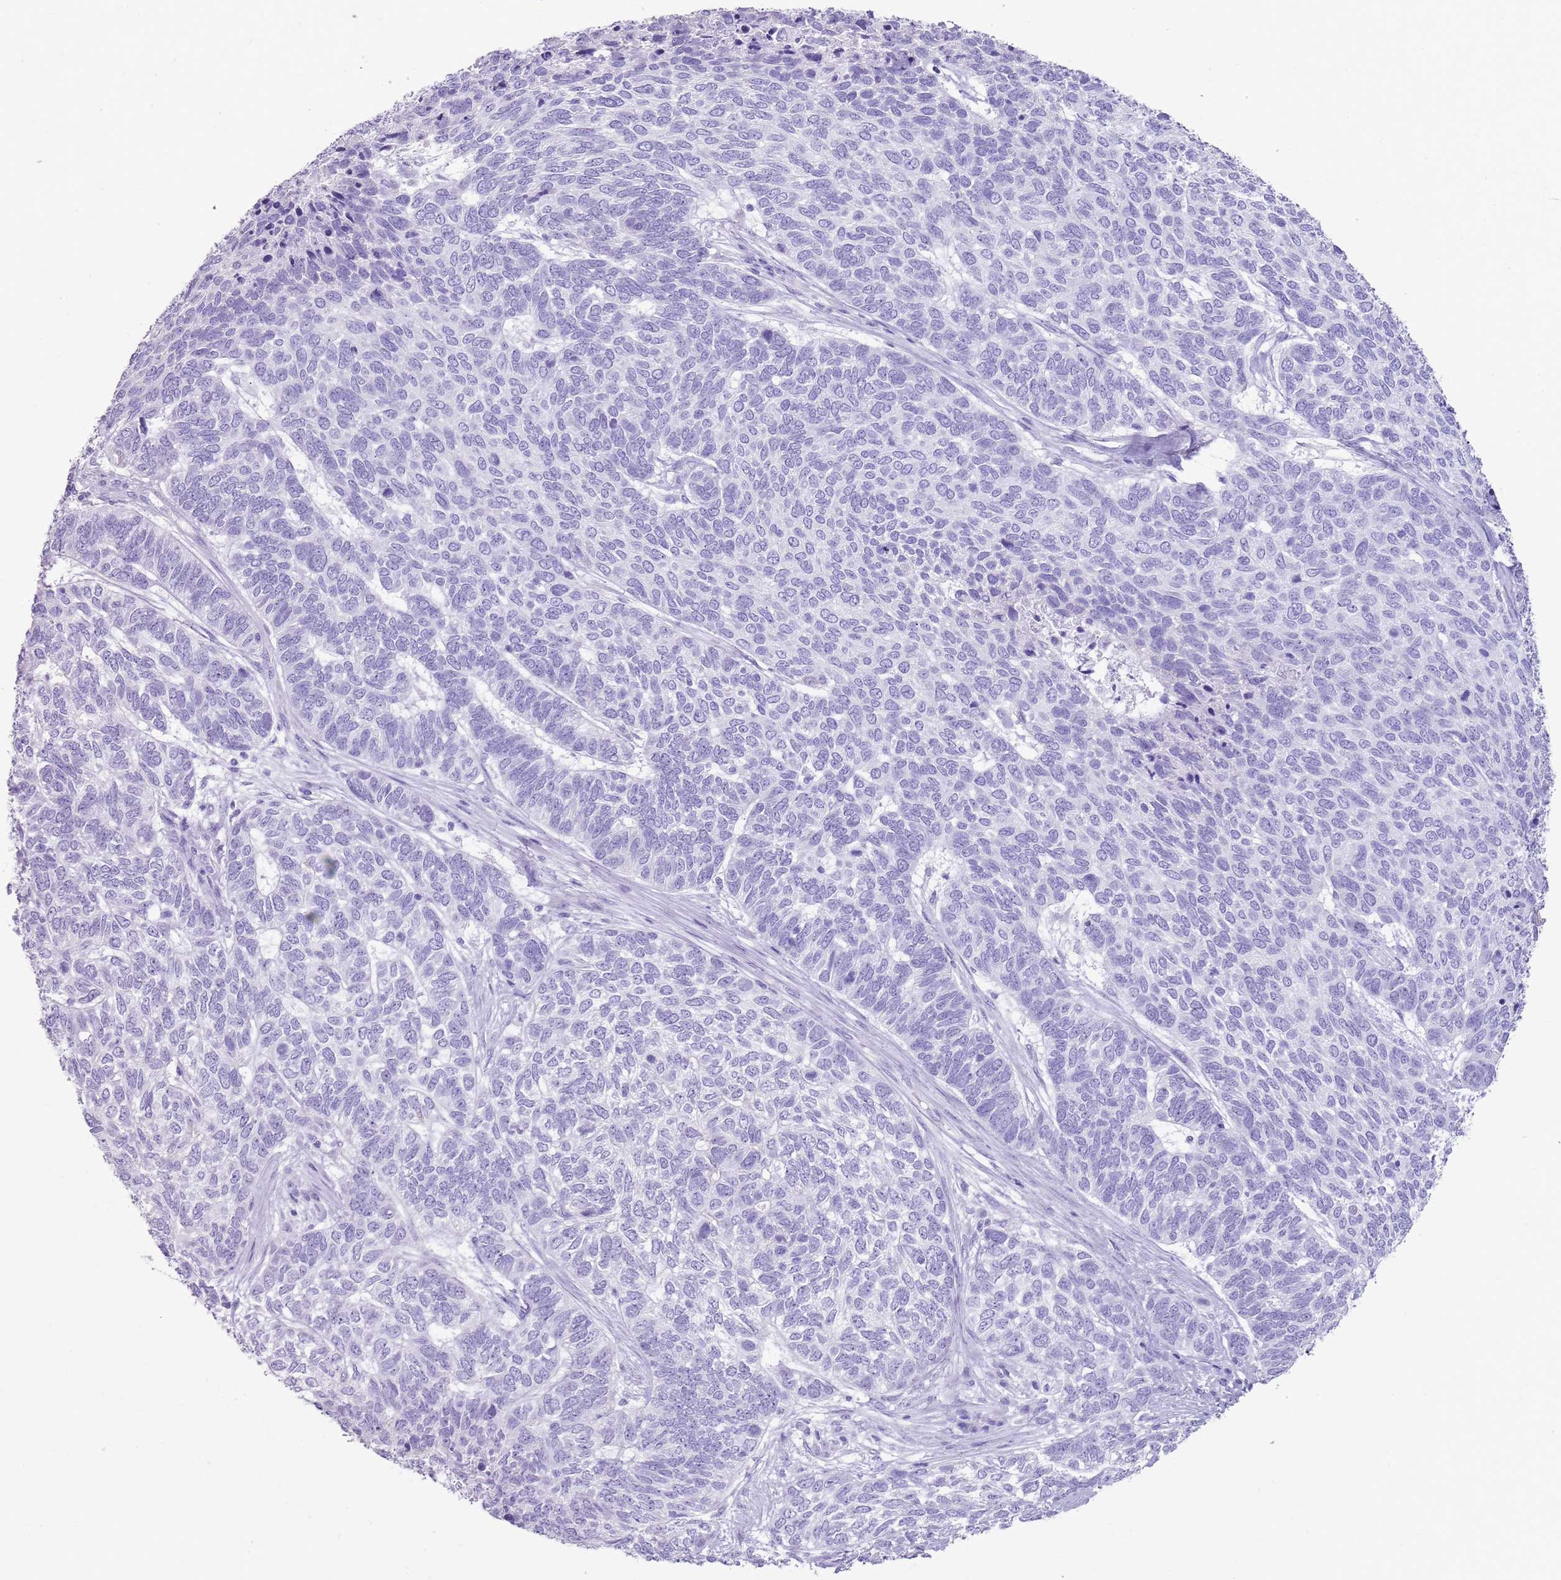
{"staining": {"intensity": "negative", "quantity": "none", "location": "none"}, "tissue": "skin cancer", "cell_type": "Tumor cells", "image_type": "cancer", "snomed": [{"axis": "morphology", "description": "Basal cell carcinoma"}, {"axis": "topography", "description": "Skin"}], "caption": "Immunohistochemical staining of basal cell carcinoma (skin) demonstrates no significant positivity in tumor cells. The staining was performed using DAB to visualize the protein expression in brown, while the nuclei were stained in blue with hematoxylin (Magnification: 20x).", "gene": "NBPF3", "patient": {"sex": "female", "age": 65}}